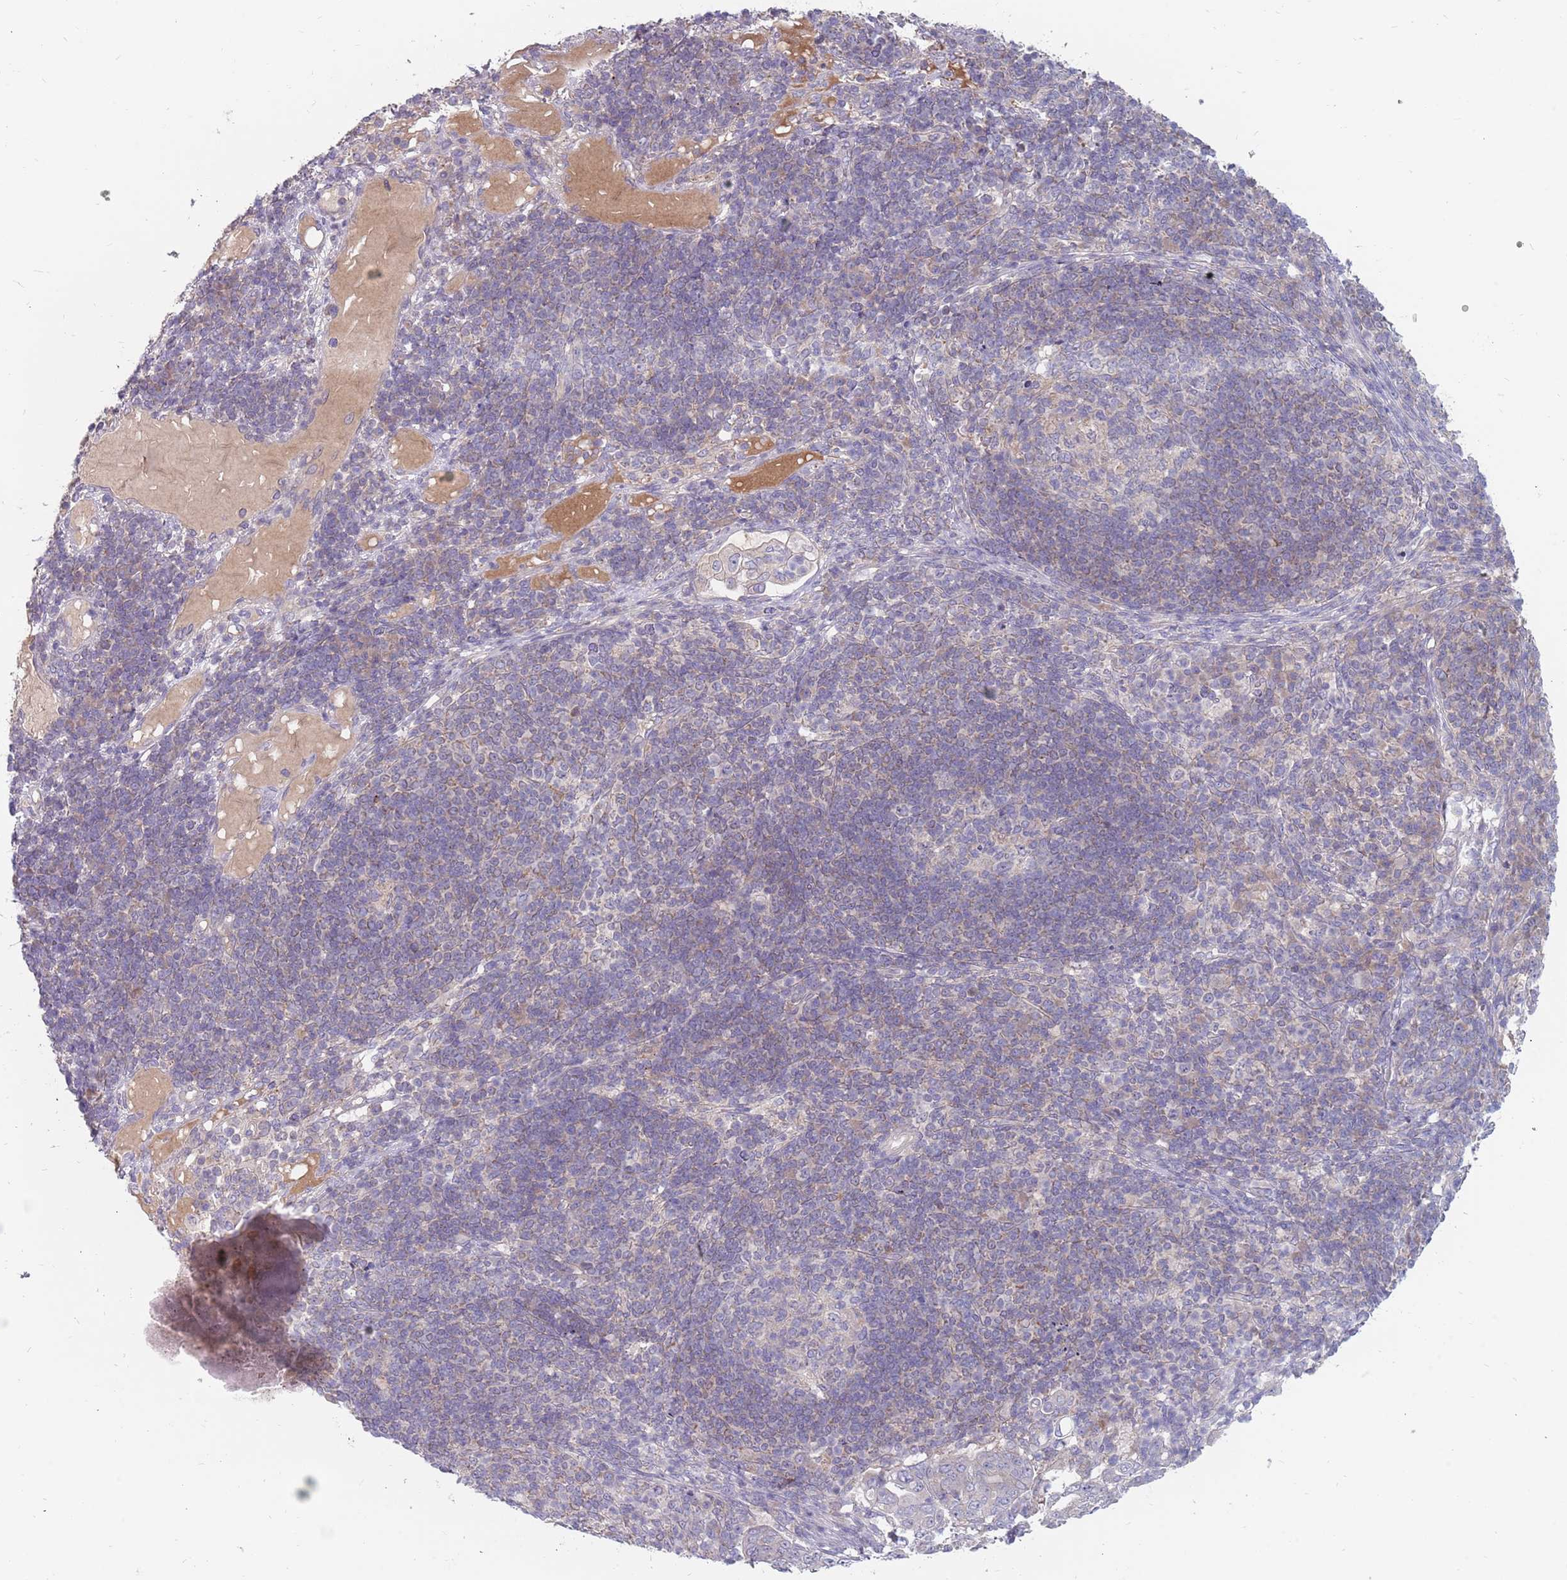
{"staining": {"intensity": "negative", "quantity": "none", "location": "none"}, "tissue": "pancreatic cancer", "cell_type": "Tumor cells", "image_type": "cancer", "snomed": [{"axis": "morphology", "description": "Normal tissue, NOS"}, {"axis": "morphology", "description": "Adenocarcinoma, NOS"}, {"axis": "topography", "description": "Lymph node"}, {"axis": "topography", "description": "Pancreas"}], "caption": "Immunohistochemical staining of adenocarcinoma (pancreatic) reveals no significant positivity in tumor cells.", "gene": "CMTR2", "patient": {"sex": "female", "age": 67}}